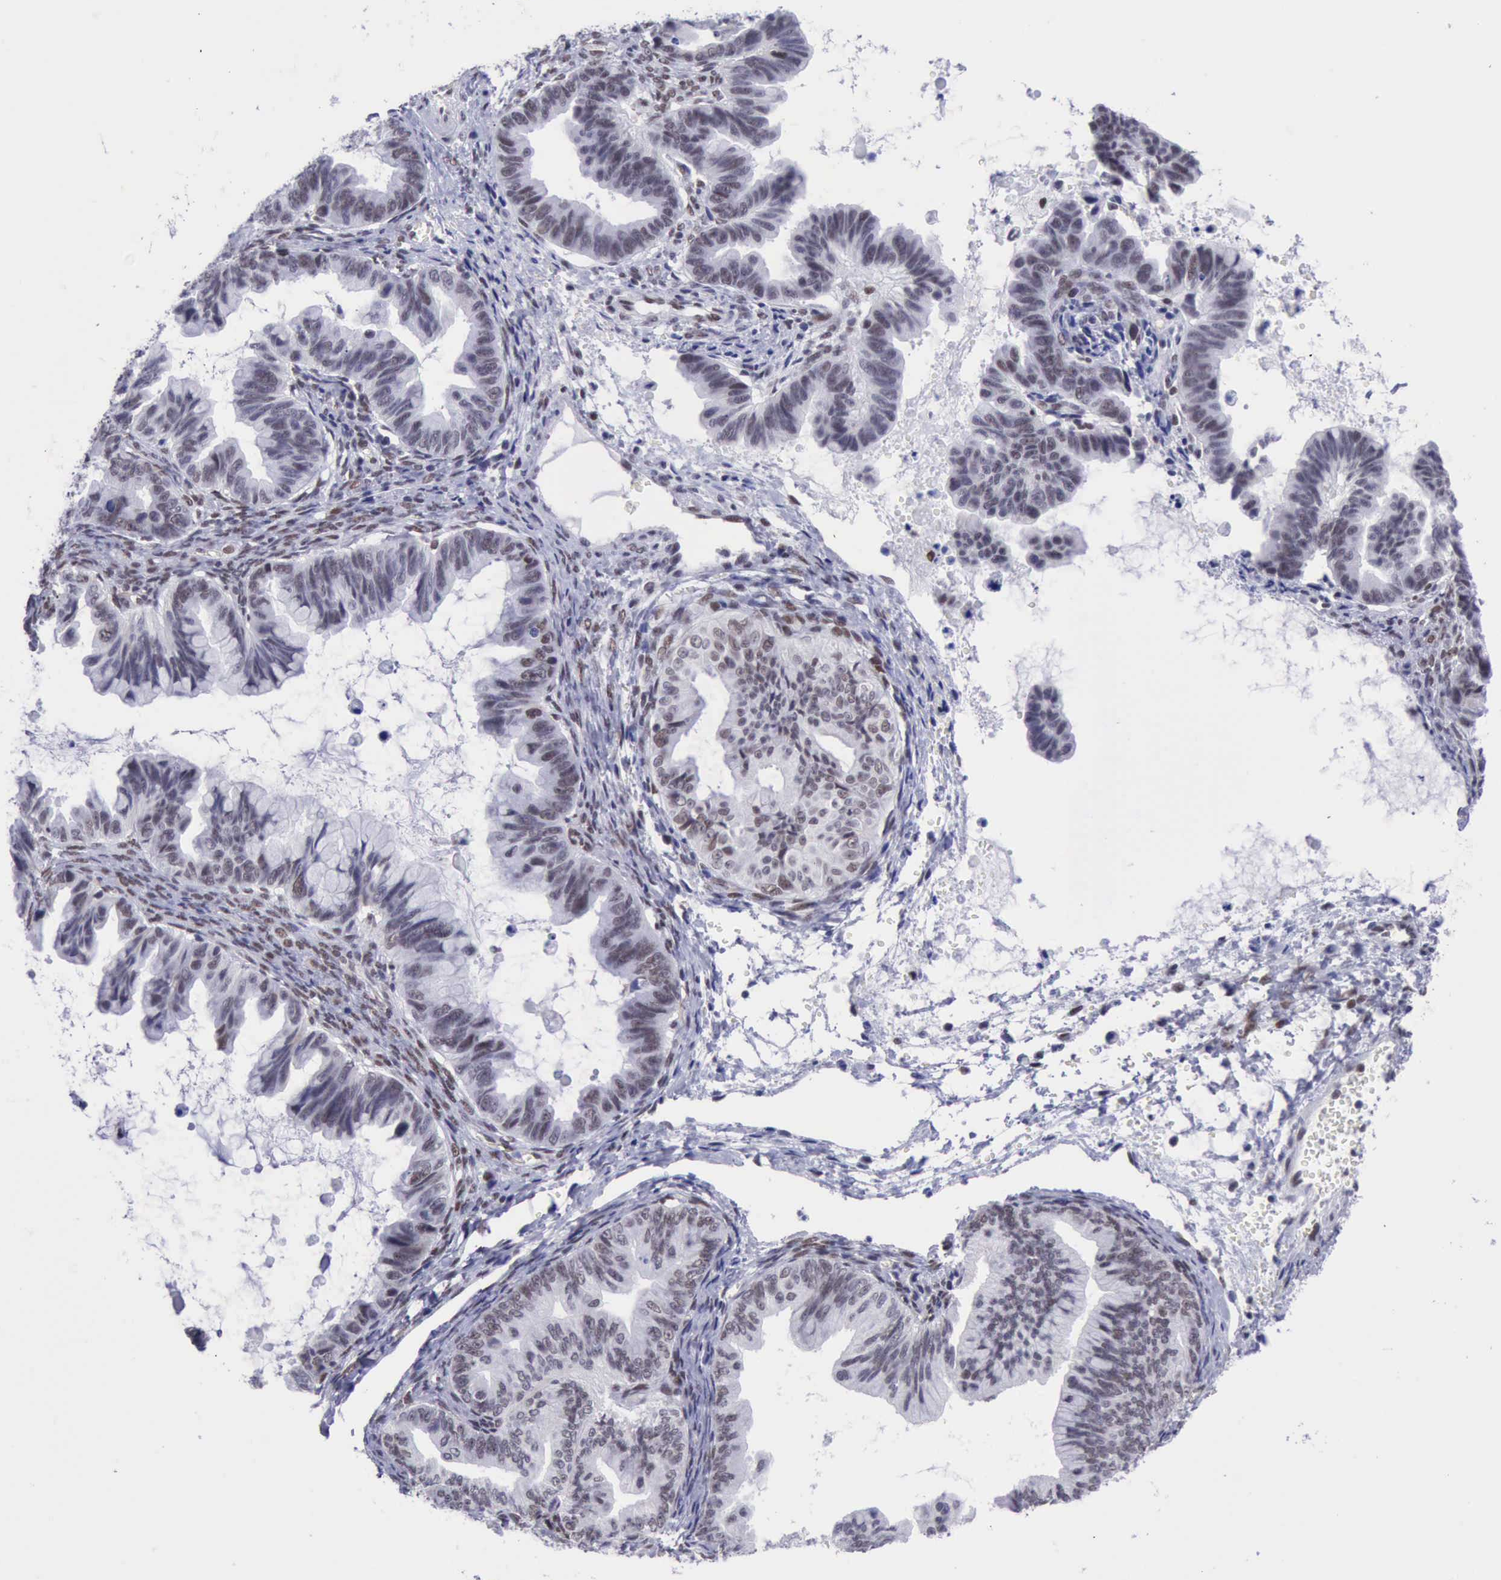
{"staining": {"intensity": "weak", "quantity": "25%-75%", "location": "nuclear"}, "tissue": "ovarian cancer", "cell_type": "Tumor cells", "image_type": "cancer", "snomed": [{"axis": "morphology", "description": "Cystadenocarcinoma, mucinous, NOS"}, {"axis": "topography", "description": "Ovary"}], "caption": "Brown immunohistochemical staining in human ovarian mucinous cystadenocarcinoma demonstrates weak nuclear expression in approximately 25%-75% of tumor cells.", "gene": "ERCC4", "patient": {"sex": "female", "age": 36}}